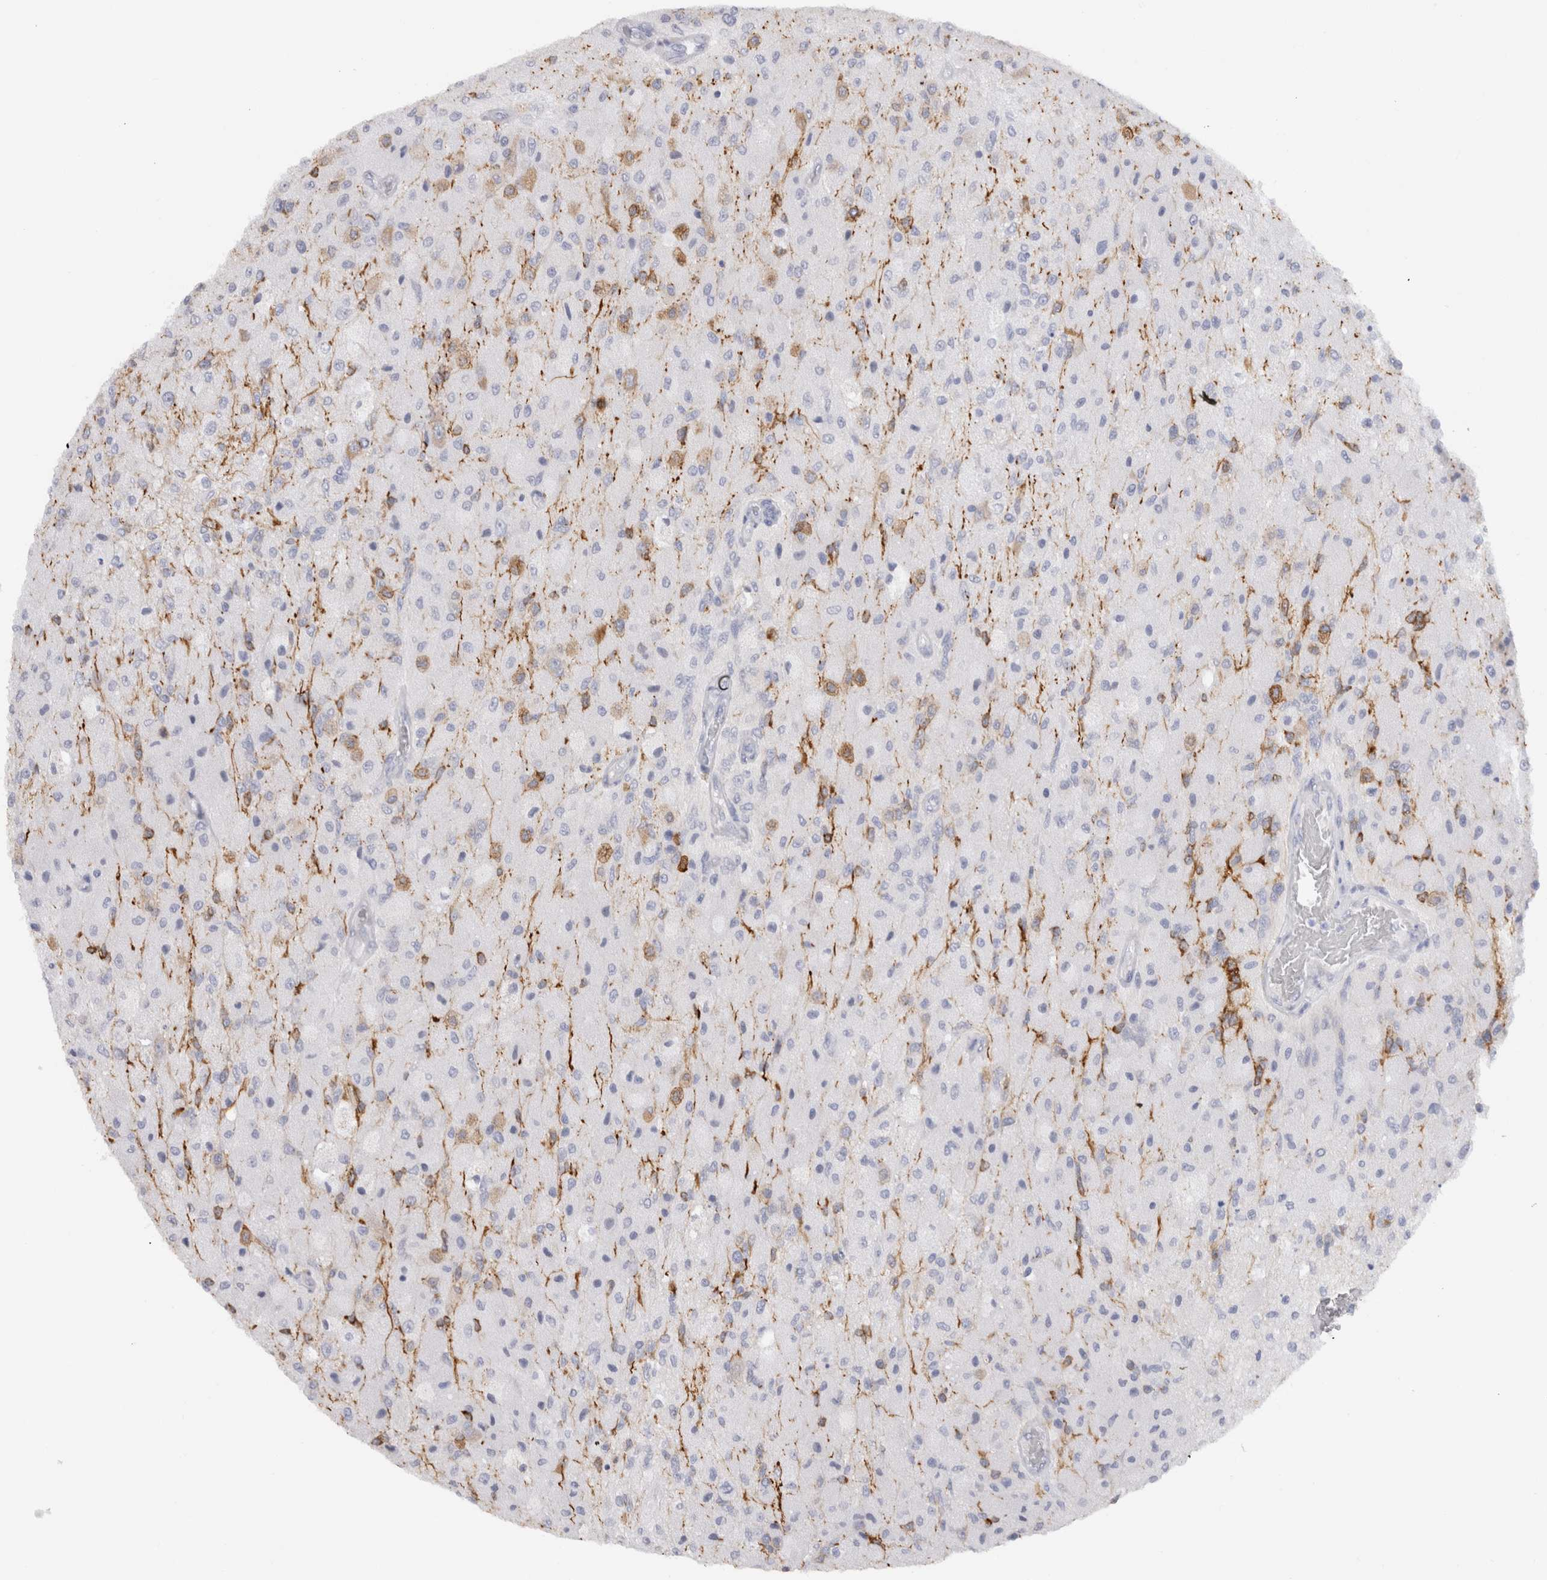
{"staining": {"intensity": "negative", "quantity": "none", "location": "none"}, "tissue": "glioma", "cell_type": "Tumor cells", "image_type": "cancer", "snomed": [{"axis": "morphology", "description": "Normal tissue, NOS"}, {"axis": "morphology", "description": "Glioma, malignant, High grade"}, {"axis": "topography", "description": "Cerebral cortex"}], "caption": "This is a micrograph of immunohistochemistry (IHC) staining of malignant glioma (high-grade), which shows no staining in tumor cells.", "gene": "C9orf50", "patient": {"sex": "male", "age": 77}}